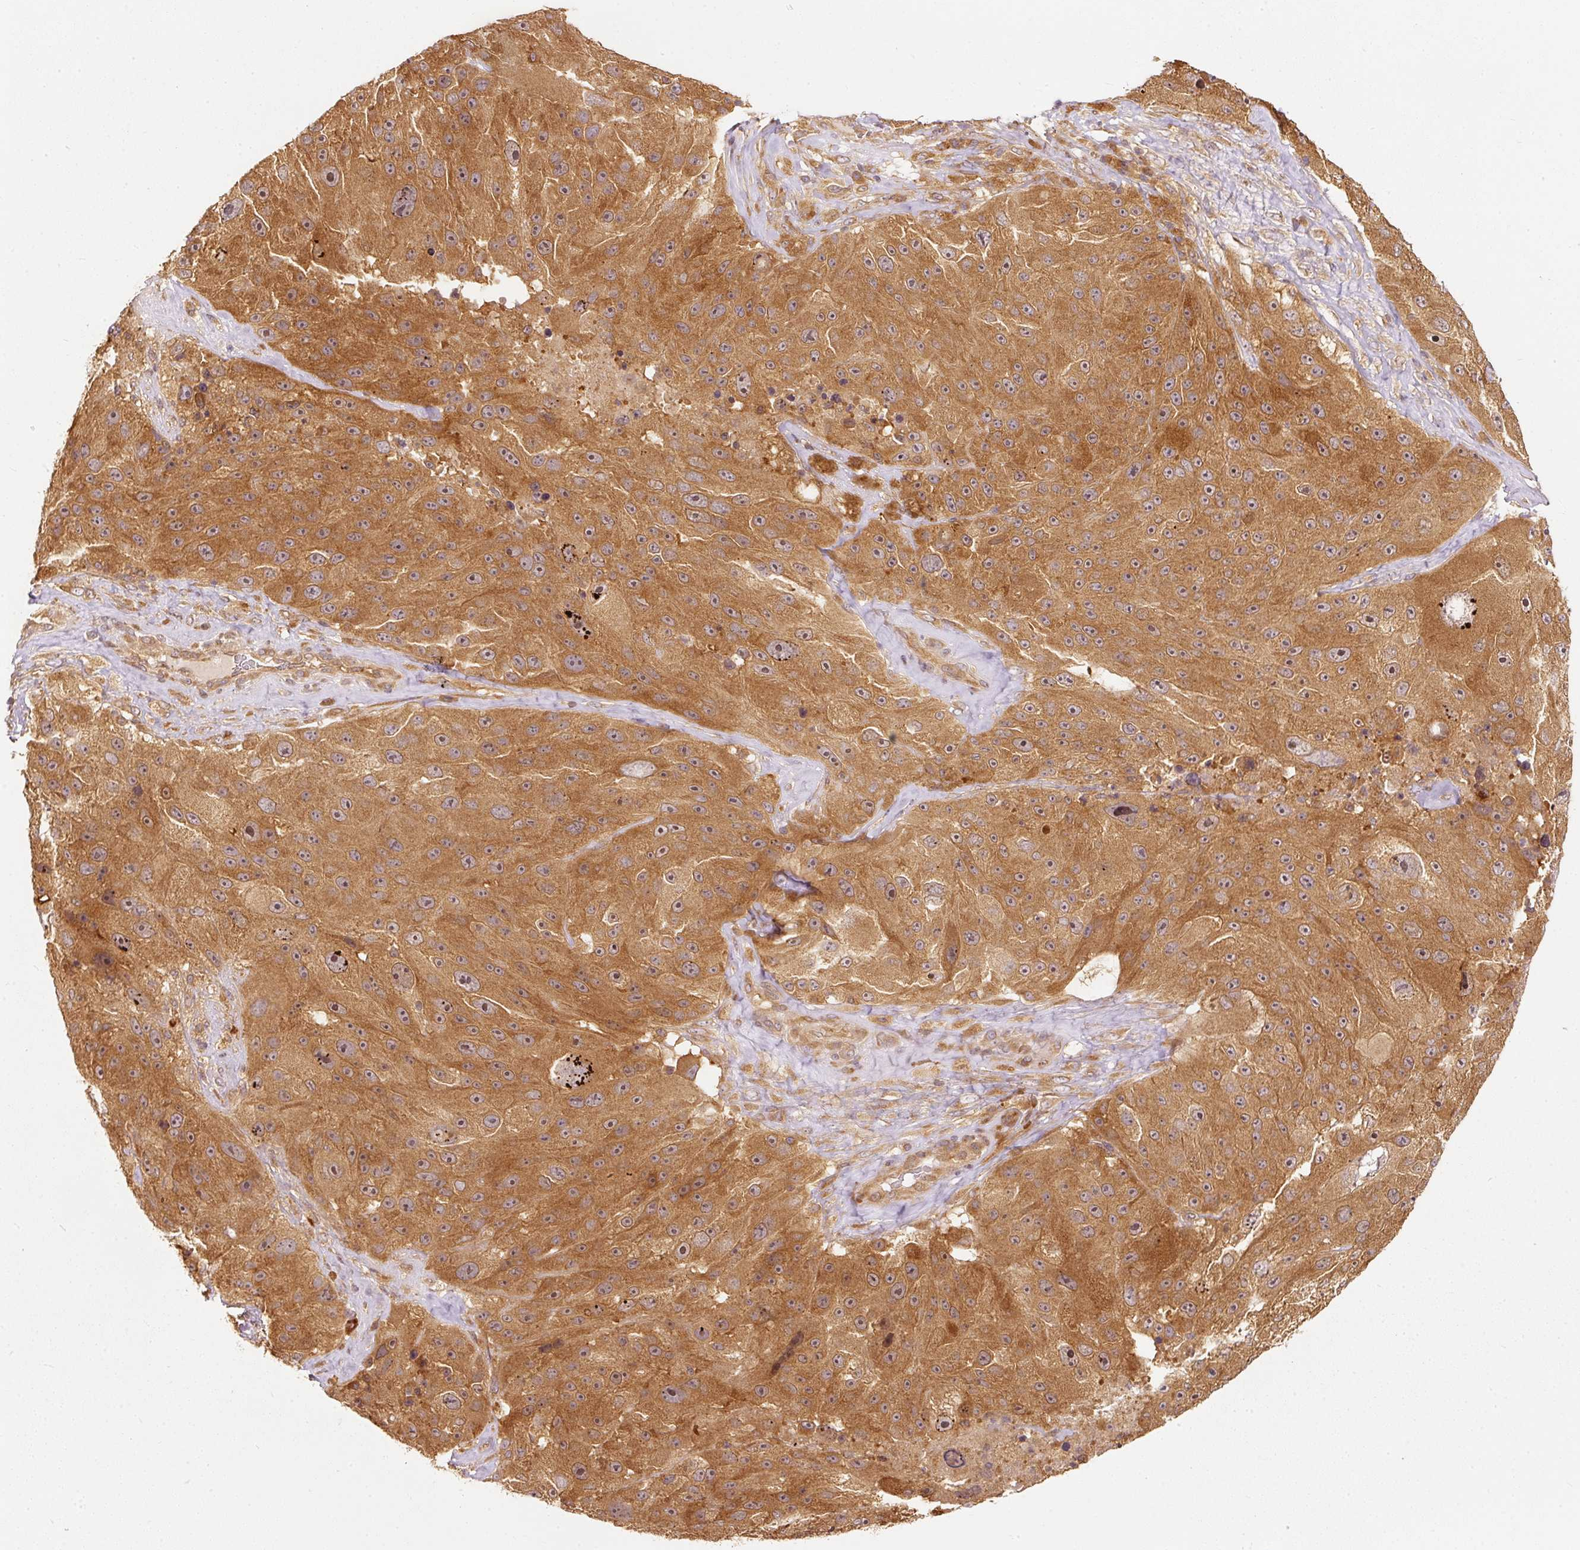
{"staining": {"intensity": "moderate", "quantity": ">75%", "location": "cytoplasmic/membranous,nuclear"}, "tissue": "melanoma", "cell_type": "Tumor cells", "image_type": "cancer", "snomed": [{"axis": "morphology", "description": "Malignant melanoma, Metastatic site"}, {"axis": "topography", "description": "Lymph node"}], "caption": "Human malignant melanoma (metastatic site) stained with a protein marker reveals moderate staining in tumor cells.", "gene": "EIF3B", "patient": {"sex": "male", "age": 62}}